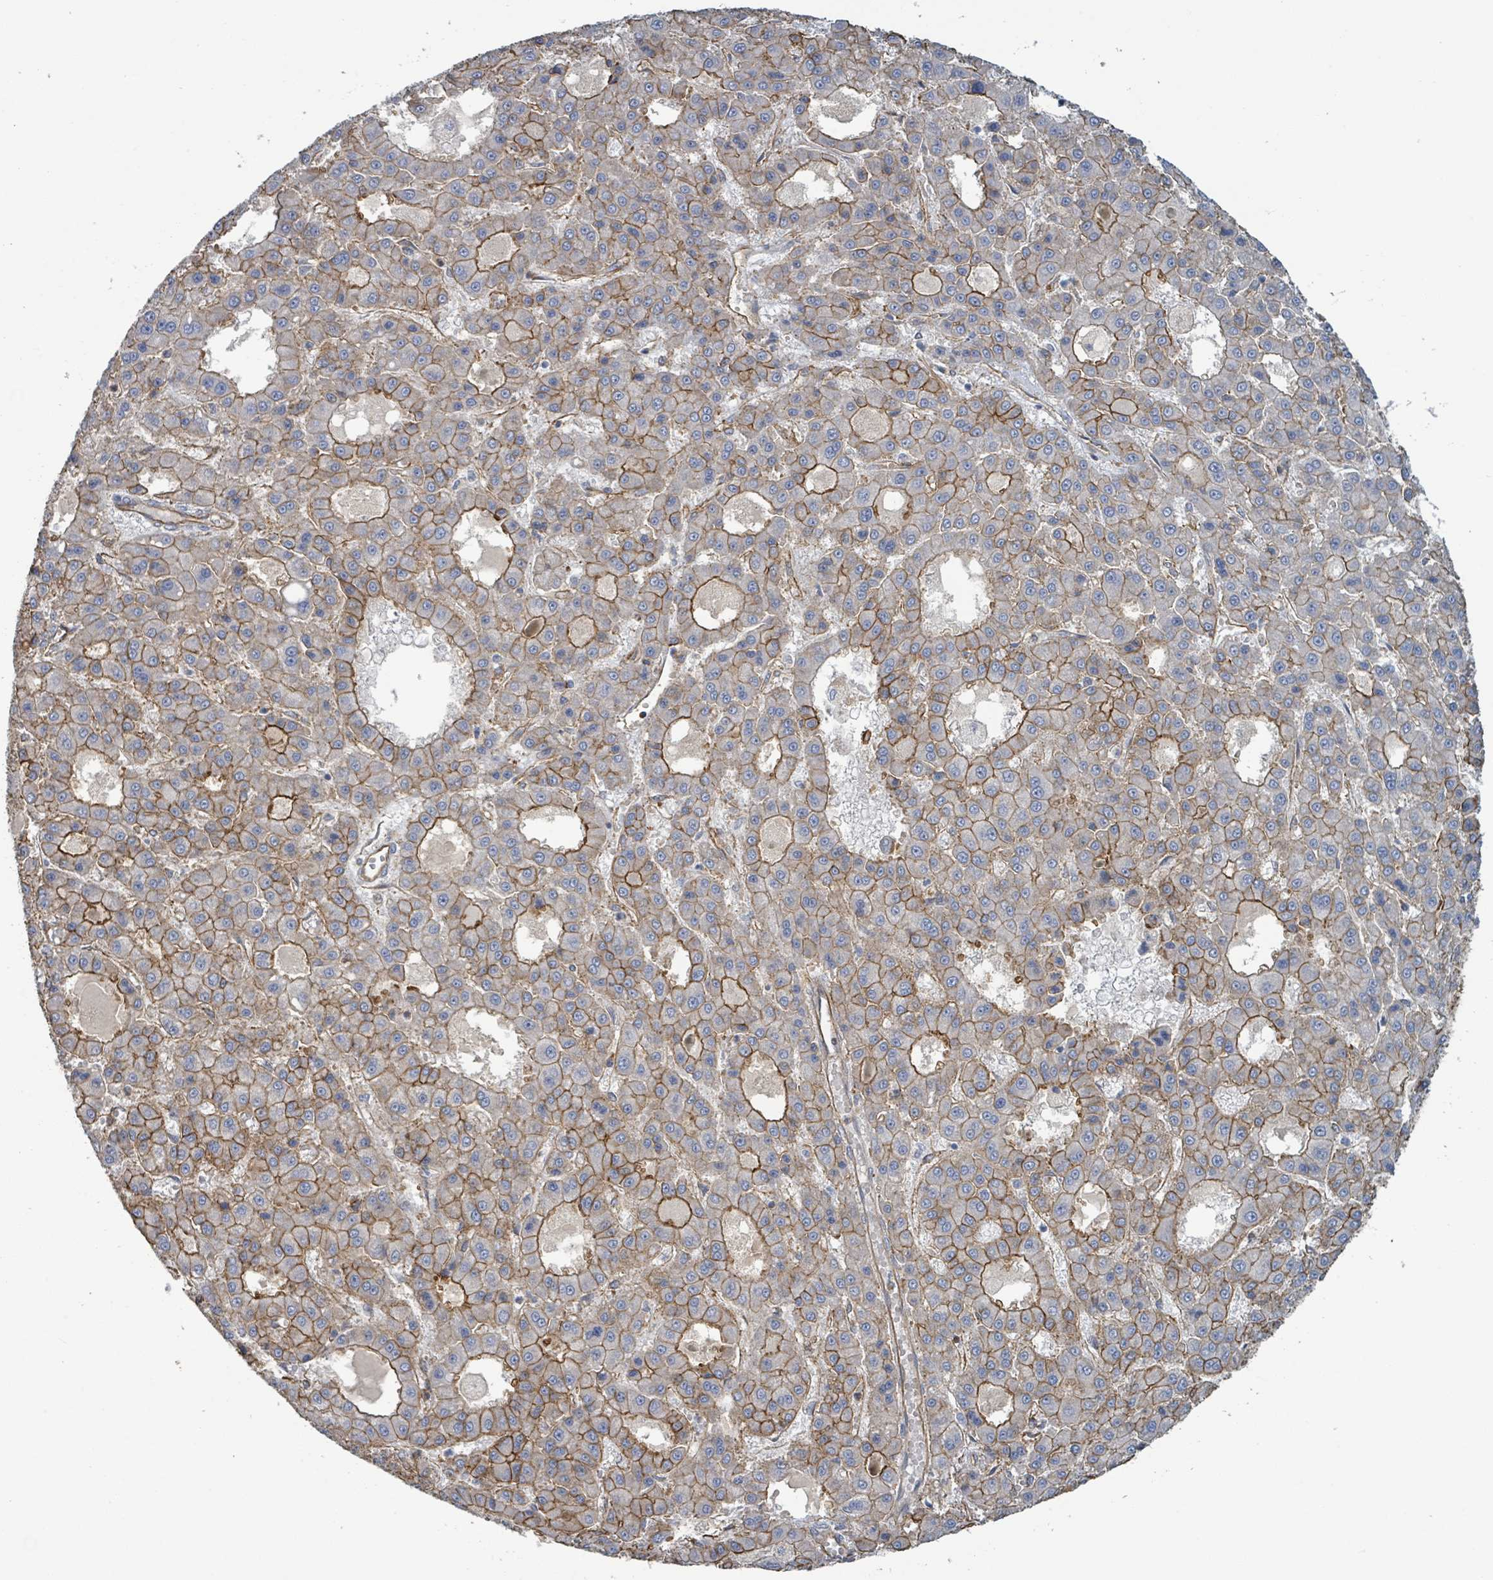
{"staining": {"intensity": "moderate", "quantity": ">75%", "location": "cytoplasmic/membranous"}, "tissue": "liver cancer", "cell_type": "Tumor cells", "image_type": "cancer", "snomed": [{"axis": "morphology", "description": "Carcinoma, Hepatocellular, NOS"}, {"axis": "topography", "description": "Liver"}], "caption": "Approximately >75% of tumor cells in liver hepatocellular carcinoma reveal moderate cytoplasmic/membranous protein expression as visualized by brown immunohistochemical staining.", "gene": "LDOC1", "patient": {"sex": "male", "age": 70}}